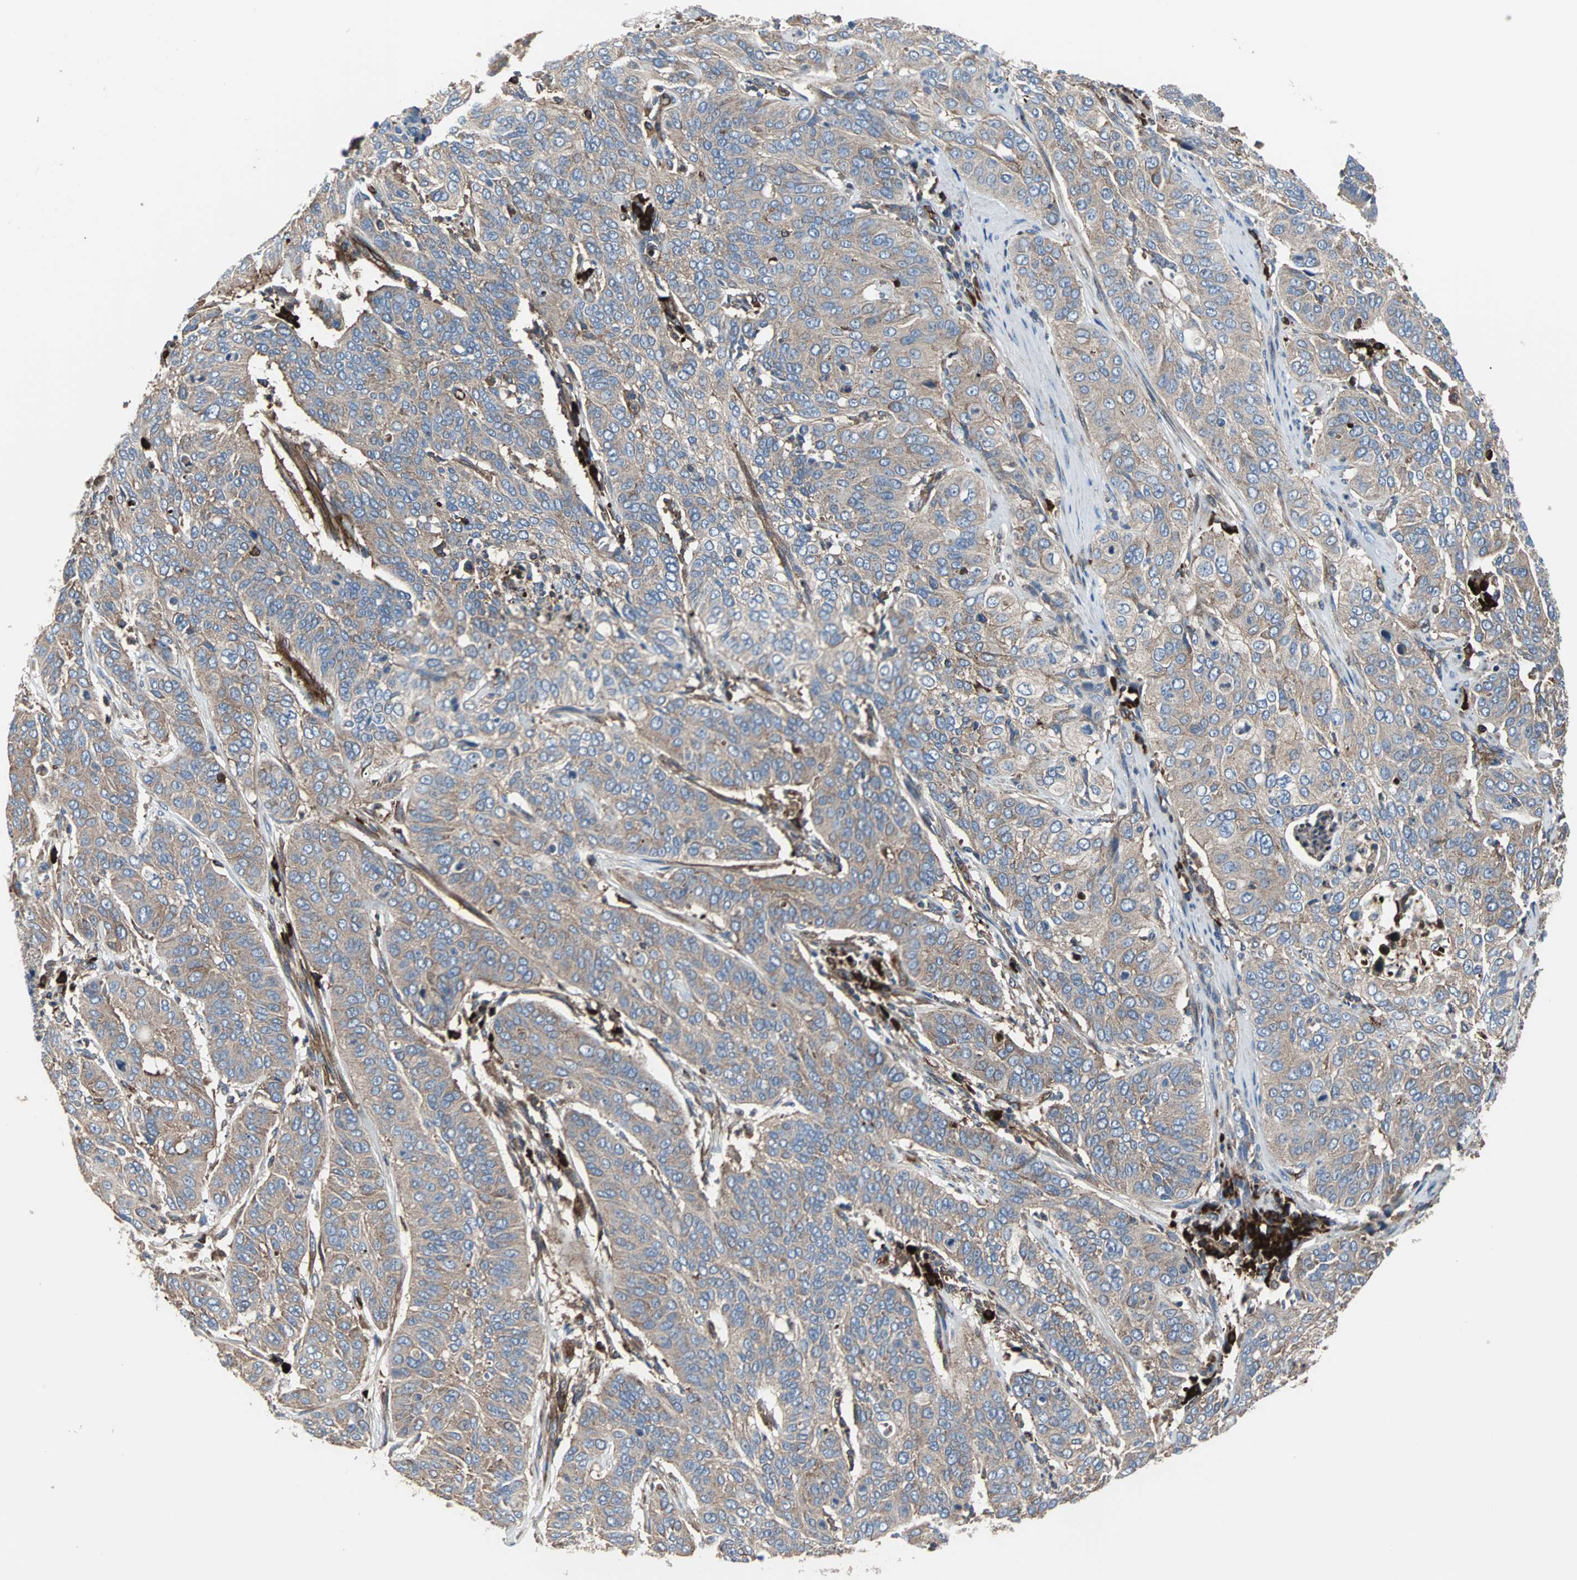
{"staining": {"intensity": "moderate", "quantity": ">75%", "location": "cytoplasmic/membranous"}, "tissue": "cervical cancer", "cell_type": "Tumor cells", "image_type": "cancer", "snomed": [{"axis": "morphology", "description": "Squamous cell carcinoma, NOS"}, {"axis": "topography", "description": "Cervix"}], "caption": "This image reveals cervical cancer (squamous cell carcinoma) stained with immunohistochemistry (IHC) to label a protein in brown. The cytoplasmic/membranous of tumor cells show moderate positivity for the protein. Nuclei are counter-stained blue.", "gene": "PLCG2", "patient": {"sex": "female", "age": 39}}